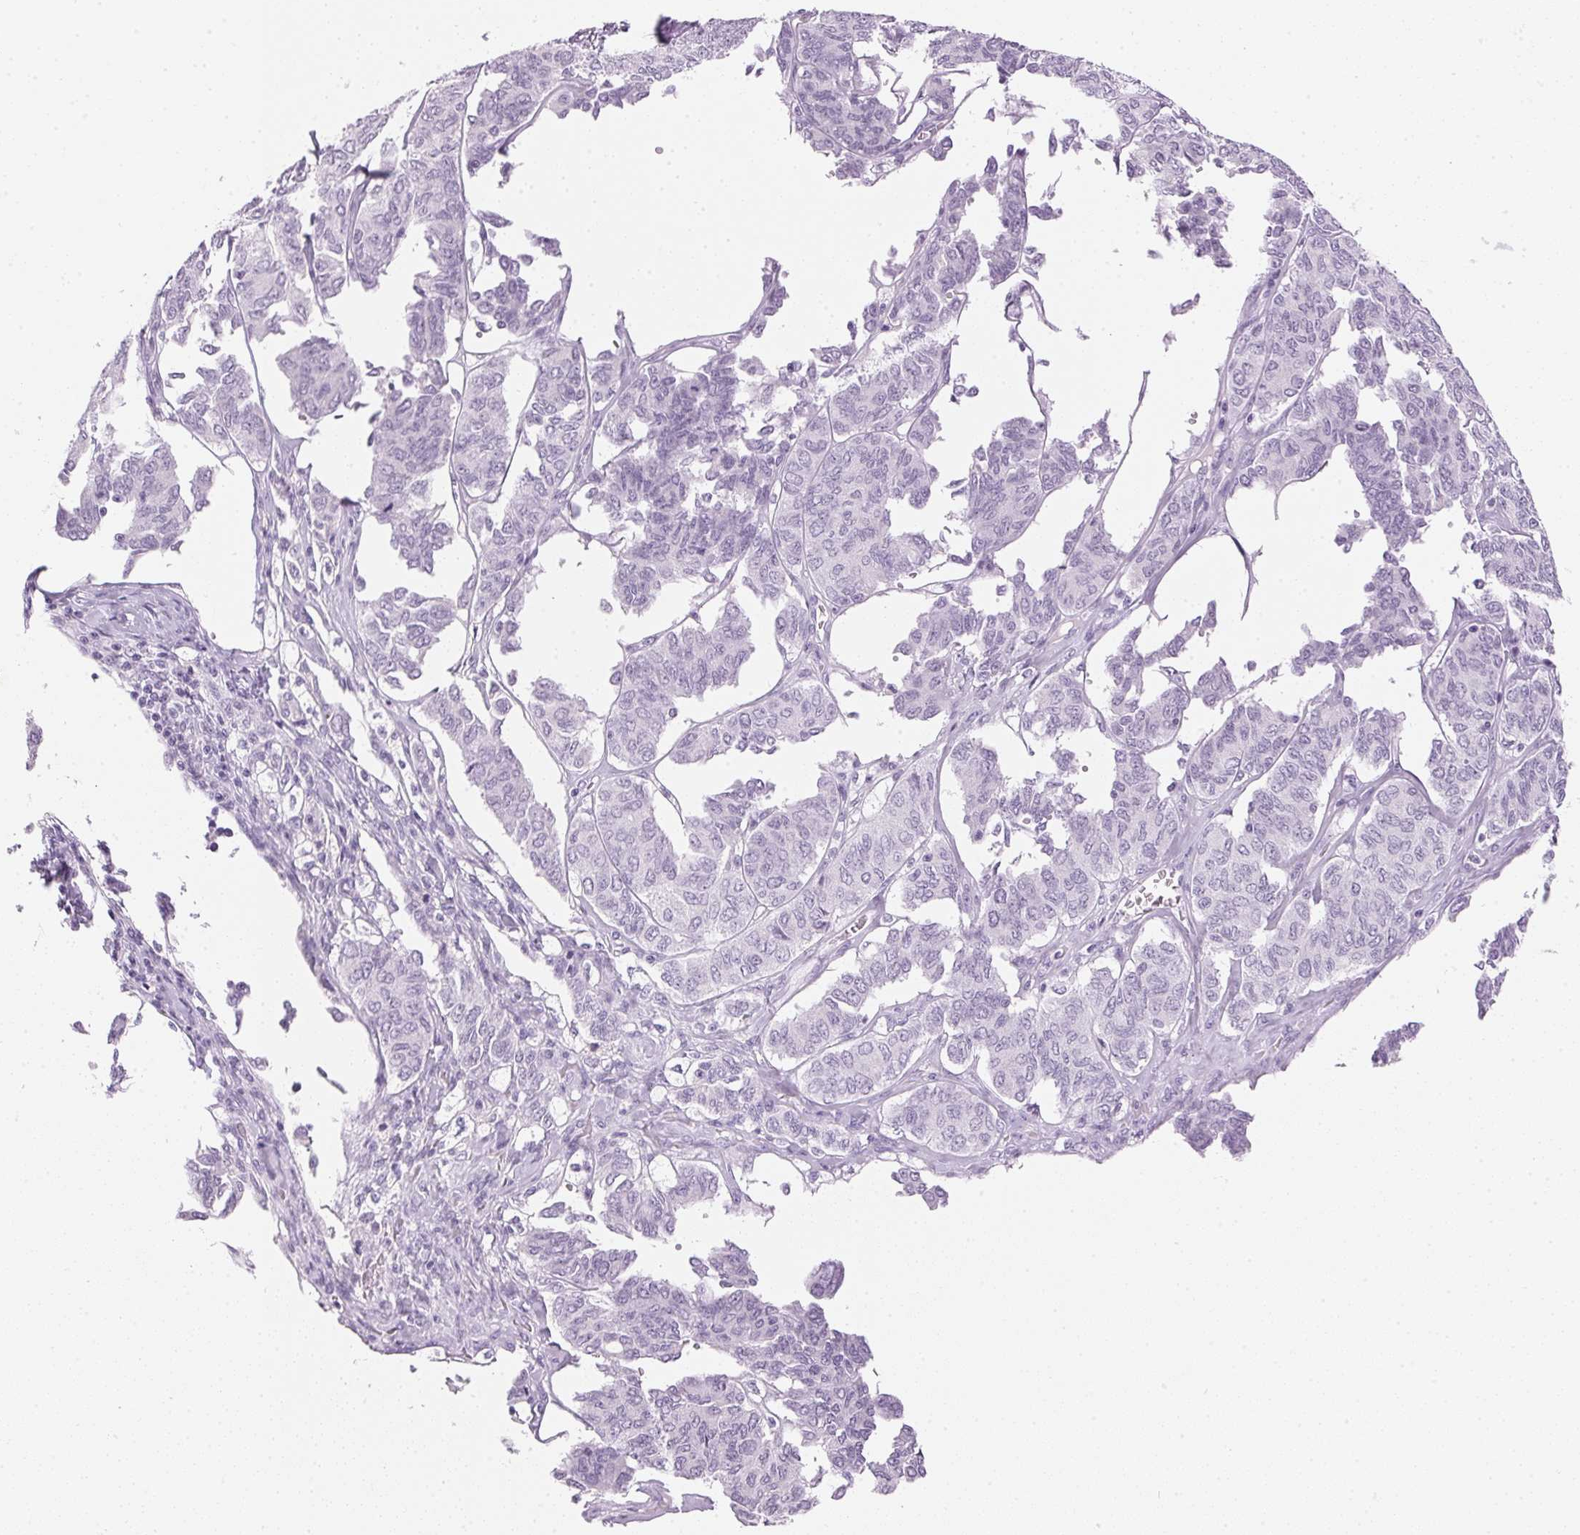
{"staining": {"intensity": "negative", "quantity": "none", "location": "none"}, "tissue": "ovarian cancer", "cell_type": "Tumor cells", "image_type": "cancer", "snomed": [{"axis": "morphology", "description": "Carcinoma, endometroid"}, {"axis": "topography", "description": "Ovary"}], "caption": "This is a image of IHC staining of ovarian endometroid carcinoma, which shows no staining in tumor cells.", "gene": "IGFBP1", "patient": {"sex": "female", "age": 80}}